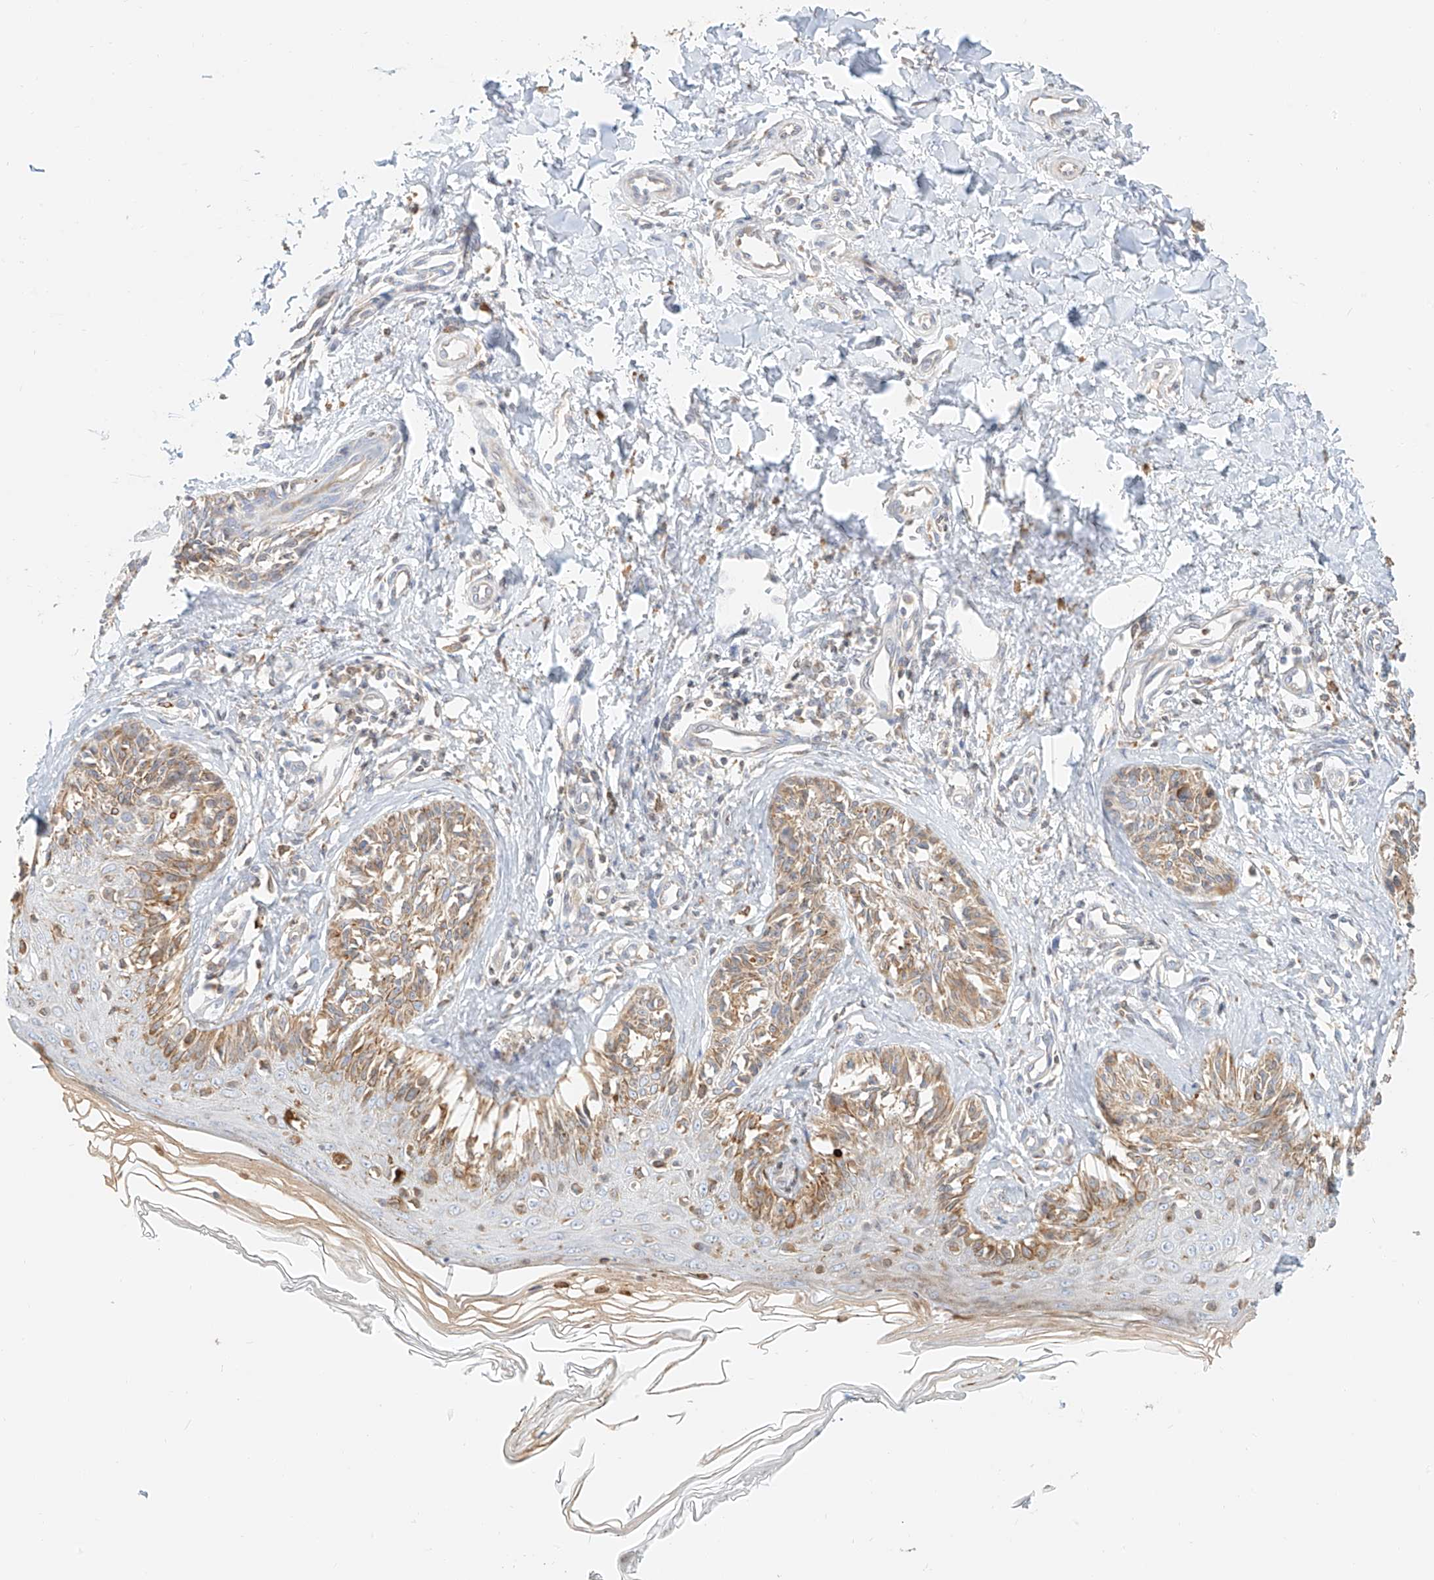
{"staining": {"intensity": "moderate", "quantity": "<25%", "location": "cytoplasmic/membranous"}, "tissue": "melanoma", "cell_type": "Tumor cells", "image_type": "cancer", "snomed": [{"axis": "morphology", "description": "Malignant melanoma, NOS"}, {"axis": "topography", "description": "Skin"}], "caption": "A photomicrograph of human melanoma stained for a protein displays moderate cytoplasmic/membranous brown staining in tumor cells.", "gene": "DHRS7", "patient": {"sex": "male", "age": 53}}